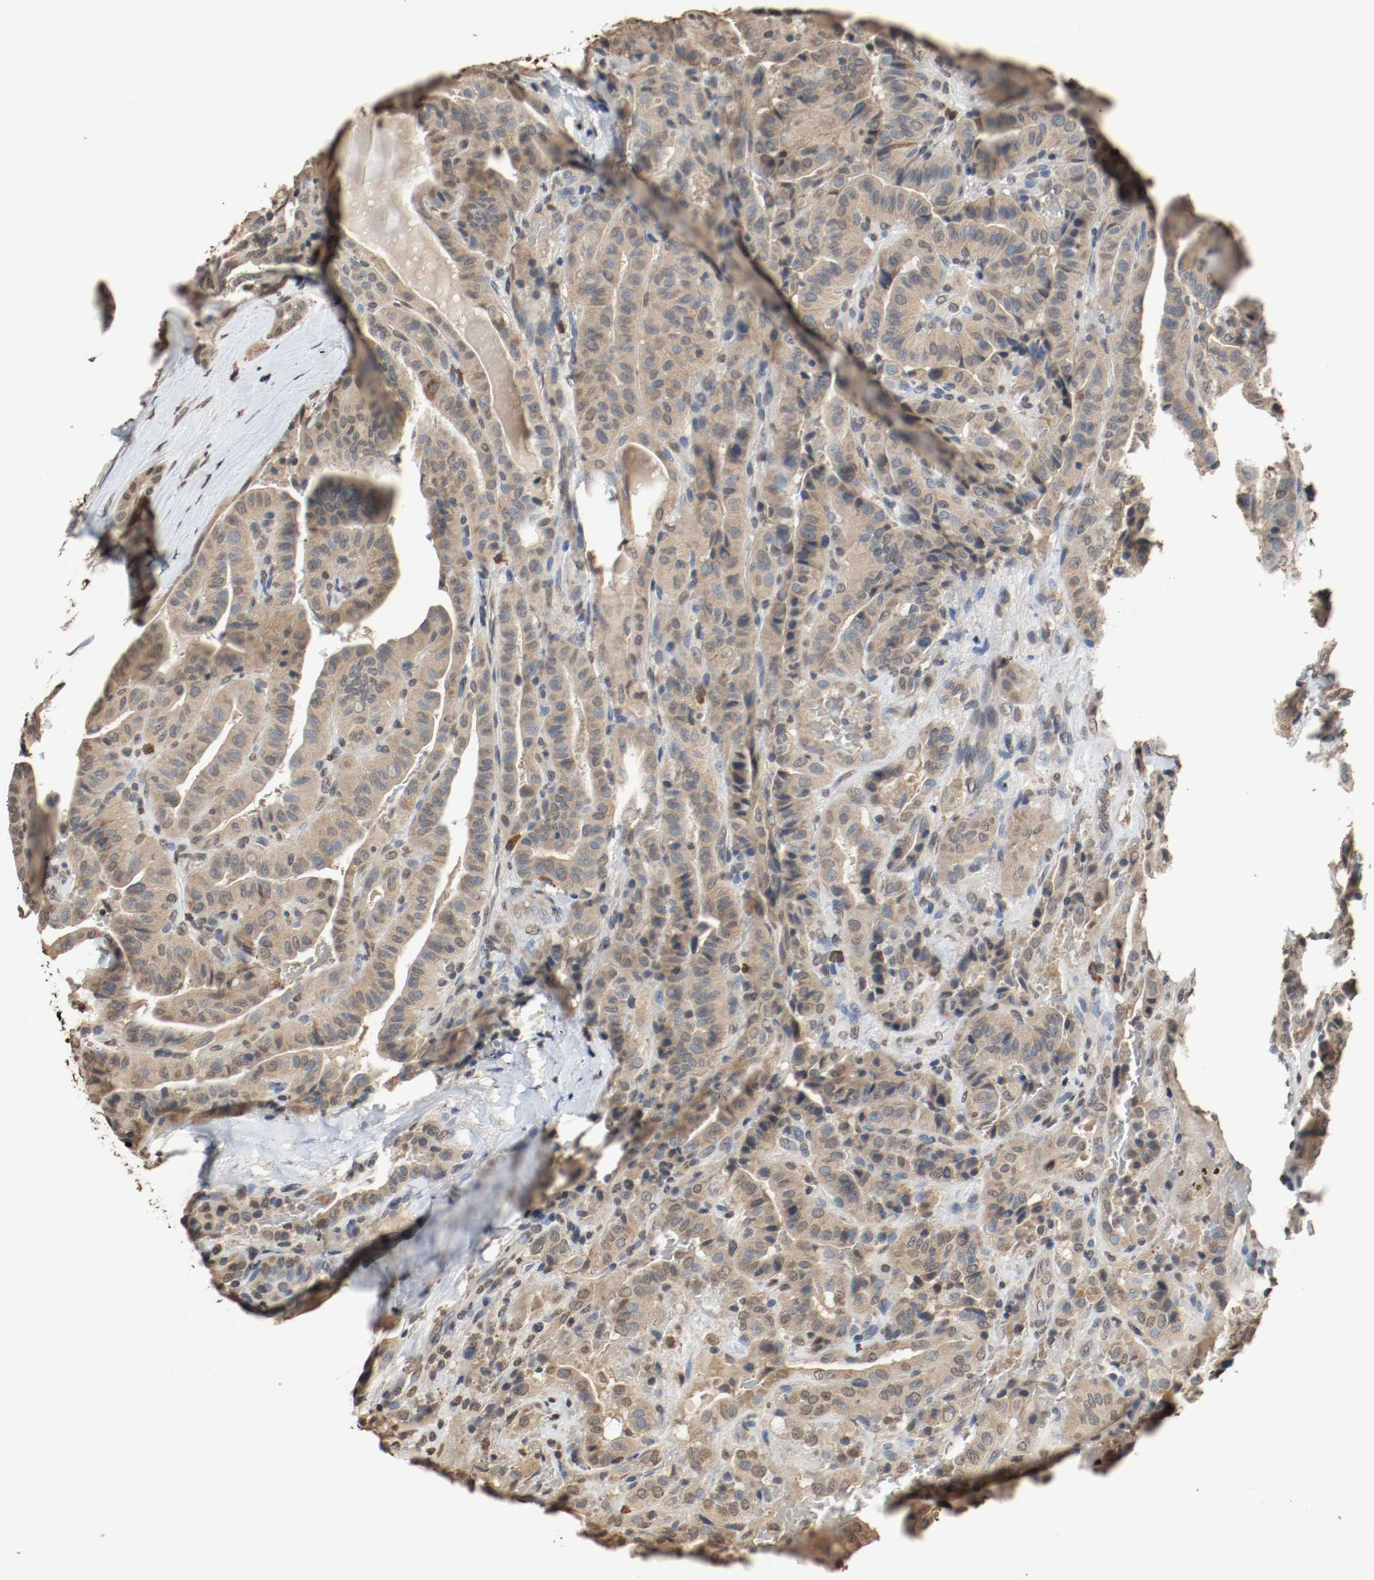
{"staining": {"intensity": "weak", "quantity": ">75%", "location": "cytoplasmic/membranous"}, "tissue": "thyroid cancer", "cell_type": "Tumor cells", "image_type": "cancer", "snomed": [{"axis": "morphology", "description": "Papillary adenocarcinoma, NOS"}, {"axis": "topography", "description": "Thyroid gland"}], "caption": "The histopathology image shows a brown stain indicating the presence of a protein in the cytoplasmic/membranous of tumor cells in papillary adenocarcinoma (thyroid).", "gene": "RTN4", "patient": {"sex": "male", "age": 77}}